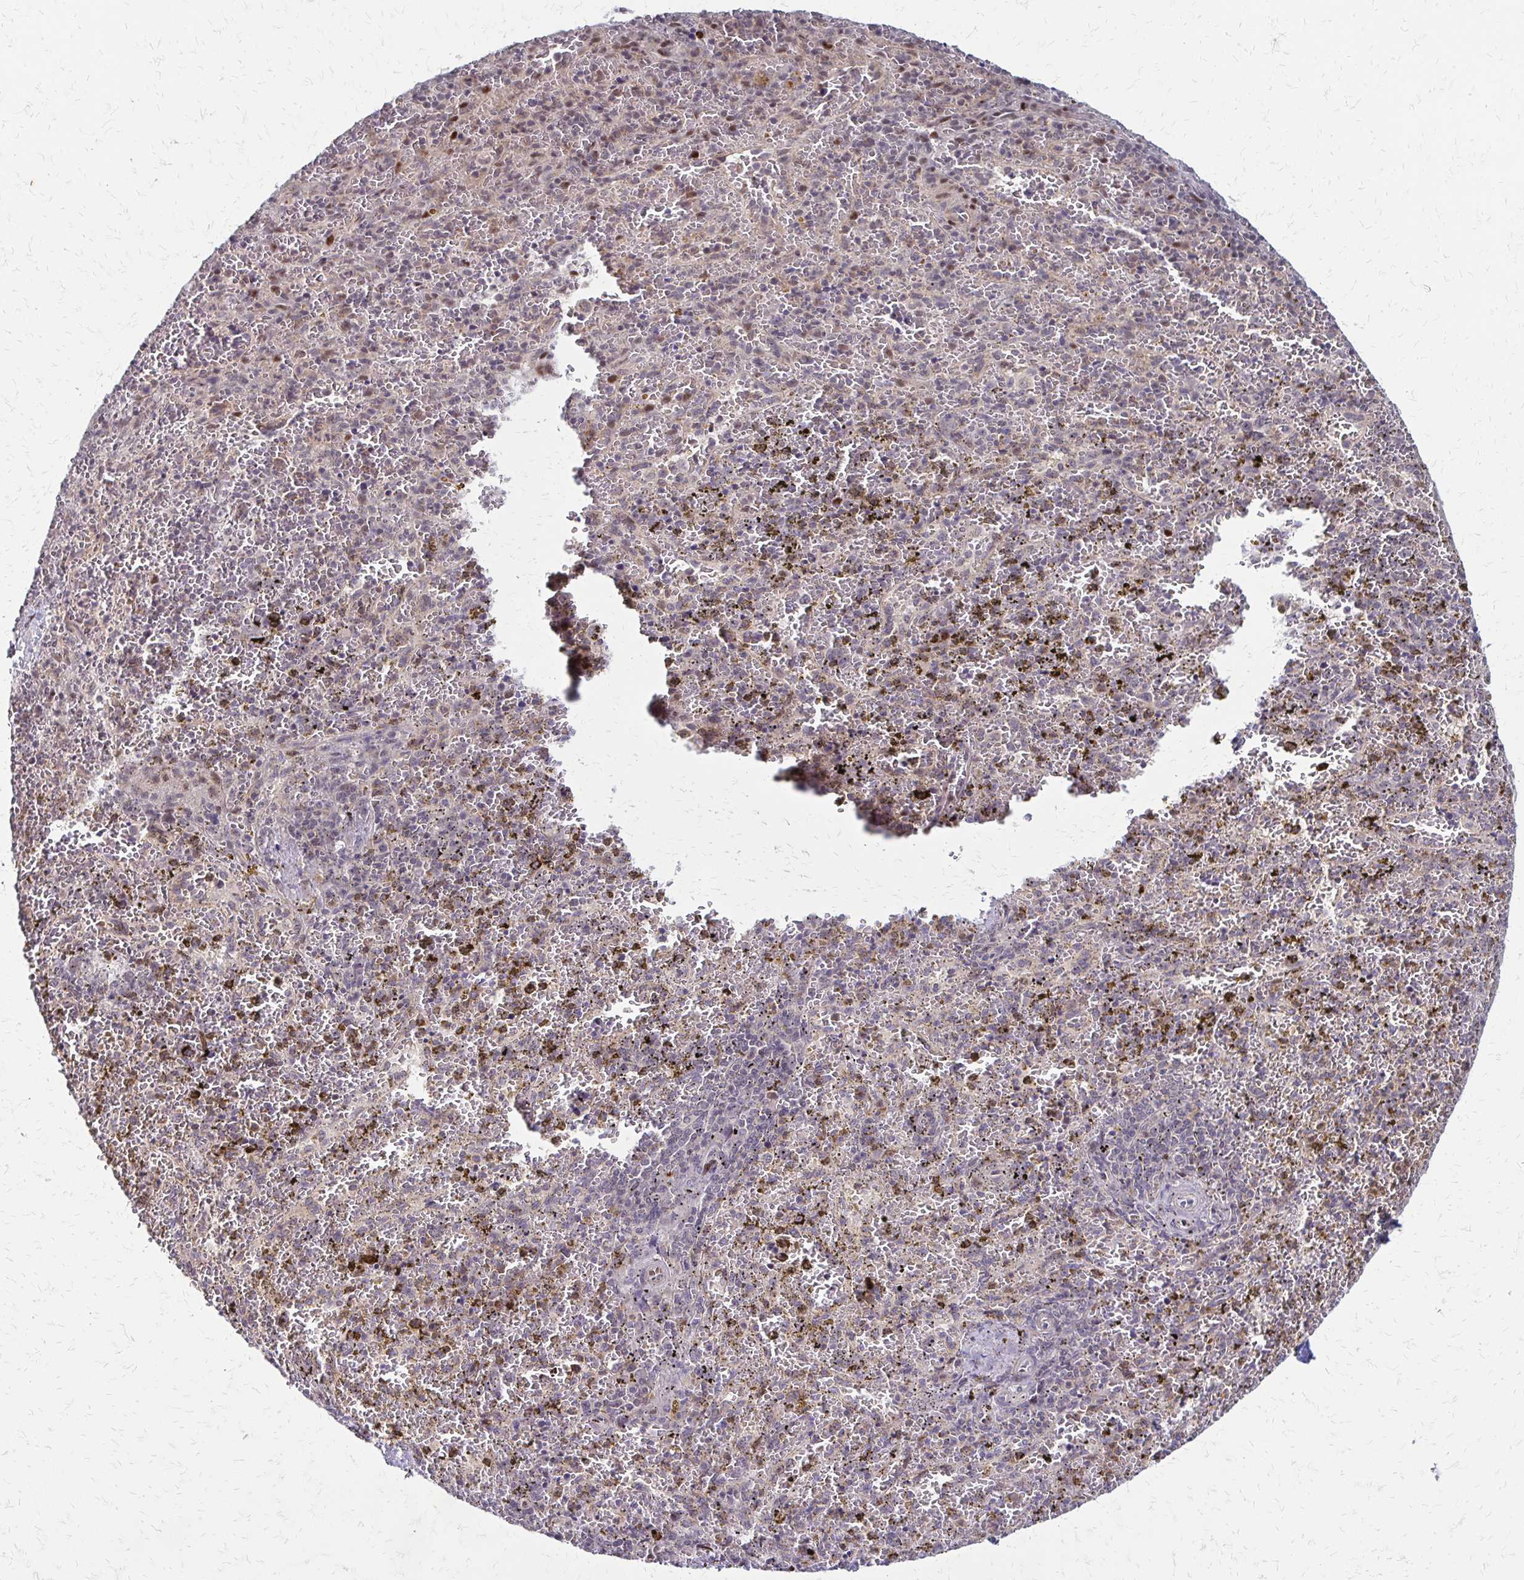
{"staining": {"intensity": "moderate", "quantity": "<25%", "location": "nuclear"}, "tissue": "spleen", "cell_type": "Cells in red pulp", "image_type": "normal", "snomed": [{"axis": "morphology", "description": "Normal tissue, NOS"}, {"axis": "topography", "description": "Spleen"}], "caption": "IHC micrograph of benign human spleen stained for a protein (brown), which shows low levels of moderate nuclear staining in about <25% of cells in red pulp.", "gene": "TRIR", "patient": {"sex": "female", "age": 50}}